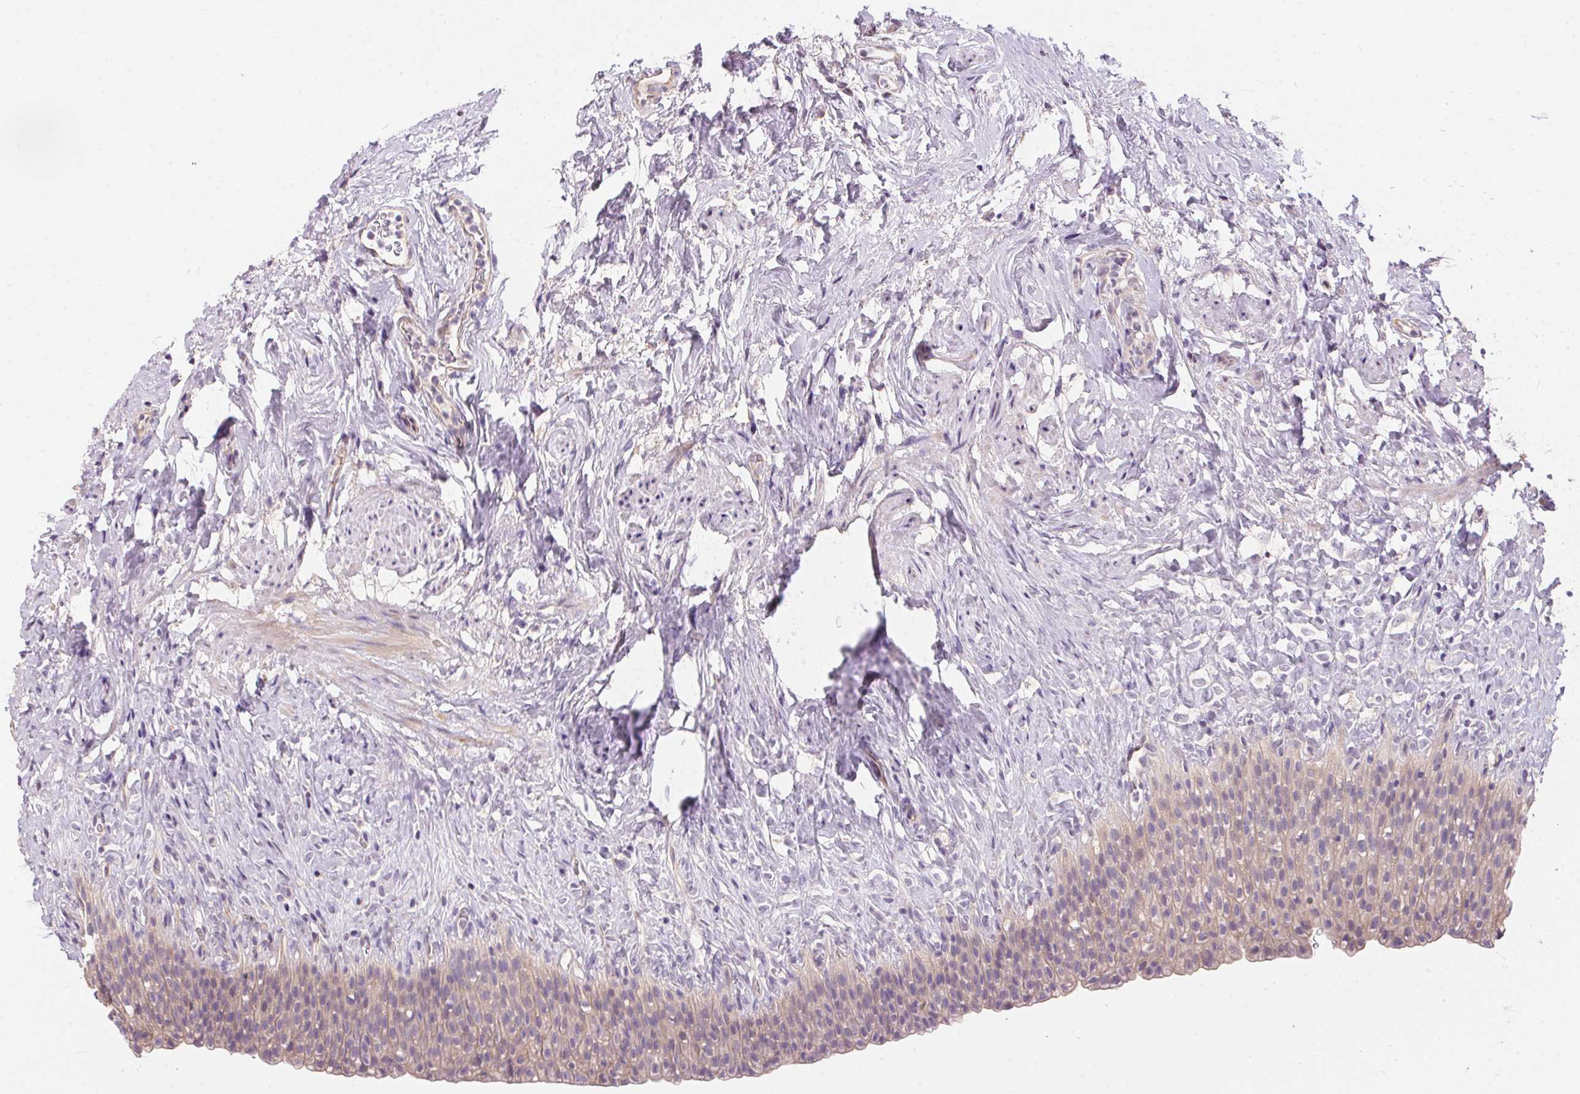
{"staining": {"intensity": "weak", "quantity": ">75%", "location": "cytoplasmic/membranous"}, "tissue": "urinary bladder", "cell_type": "Urothelial cells", "image_type": "normal", "snomed": [{"axis": "morphology", "description": "Normal tissue, NOS"}, {"axis": "topography", "description": "Urinary bladder"}, {"axis": "topography", "description": "Prostate"}], "caption": "This photomicrograph shows immunohistochemistry (IHC) staining of unremarkable urinary bladder, with low weak cytoplasmic/membranous staining in approximately >75% of urothelial cells.", "gene": "UNC13B", "patient": {"sex": "male", "age": 76}}